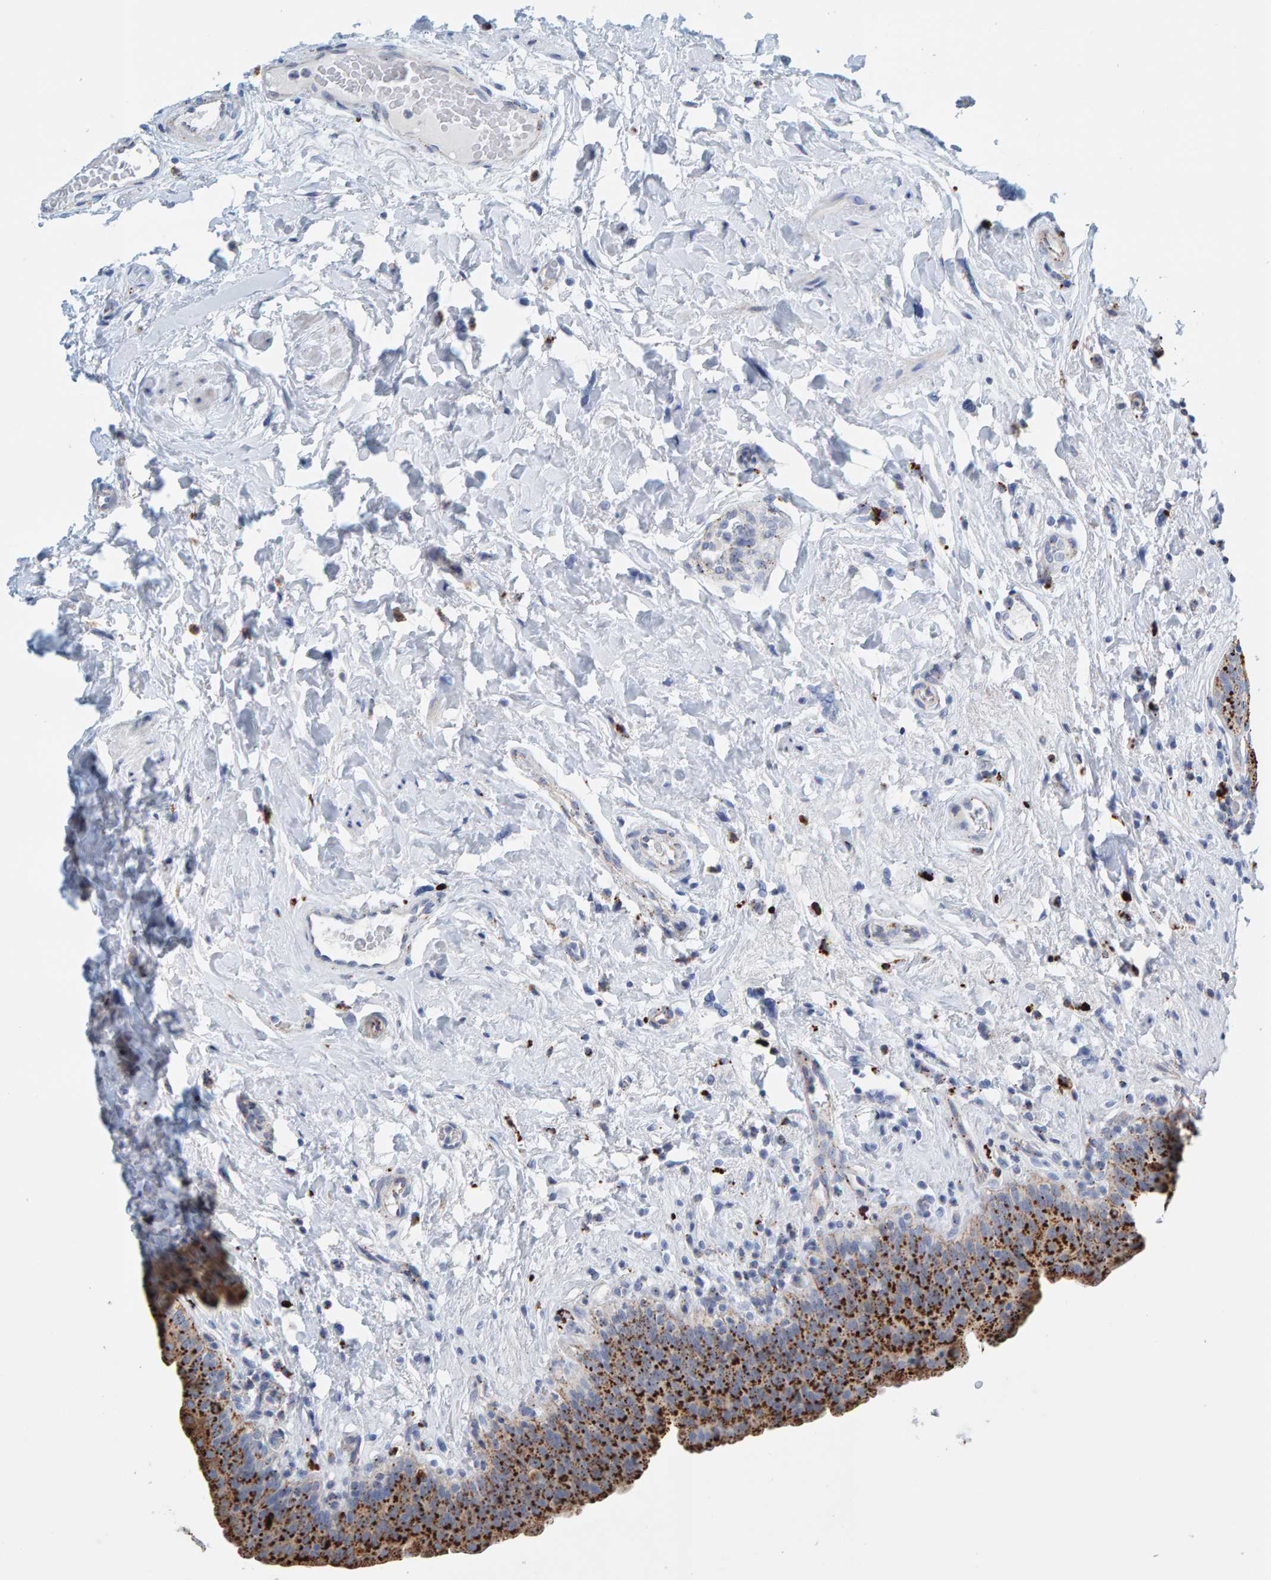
{"staining": {"intensity": "strong", "quantity": "25%-75%", "location": "cytoplasmic/membranous"}, "tissue": "urinary bladder", "cell_type": "Urothelial cells", "image_type": "normal", "snomed": [{"axis": "morphology", "description": "Normal tissue, NOS"}, {"axis": "topography", "description": "Urinary bladder"}], "caption": "Urinary bladder stained with immunohistochemistry exhibits strong cytoplasmic/membranous staining in about 25%-75% of urothelial cells.", "gene": "BIN3", "patient": {"sex": "male", "age": 83}}